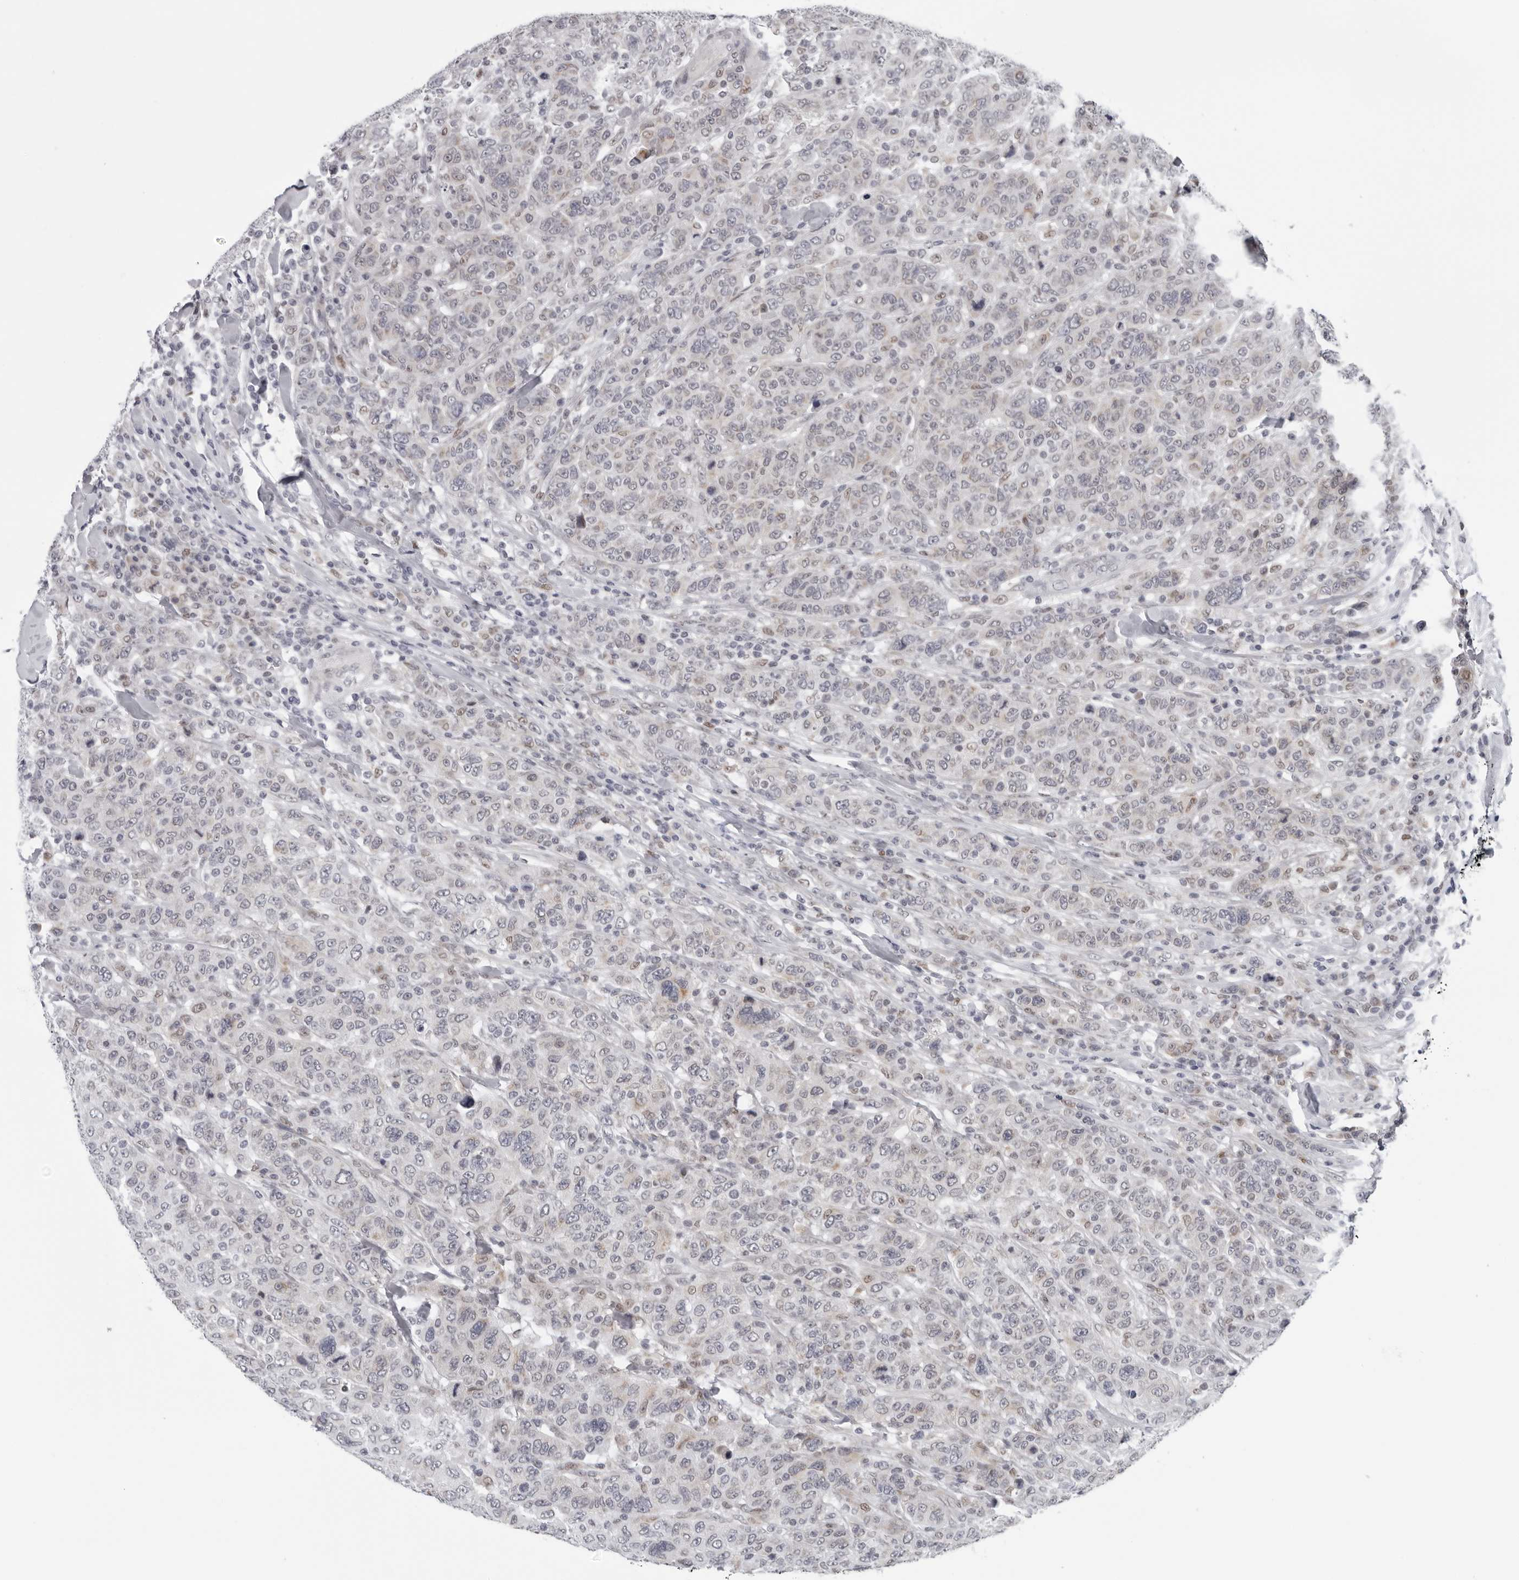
{"staining": {"intensity": "weak", "quantity": "<25%", "location": "cytoplasmic/membranous,nuclear"}, "tissue": "breast cancer", "cell_type": "Tumor cells", "image_type": "cancer", "snomed": [{"axis": "morphology", "description": "Duct carcinoma"}, {"axis": "topography", "description": "Breast"}], "caption": "The IHC photomicrograph has no significant positivity in tumor cells of breast intraductal carcinoma tissue.", "gene": "CPT2", "patient": {"sex": "female", "age": 37}}